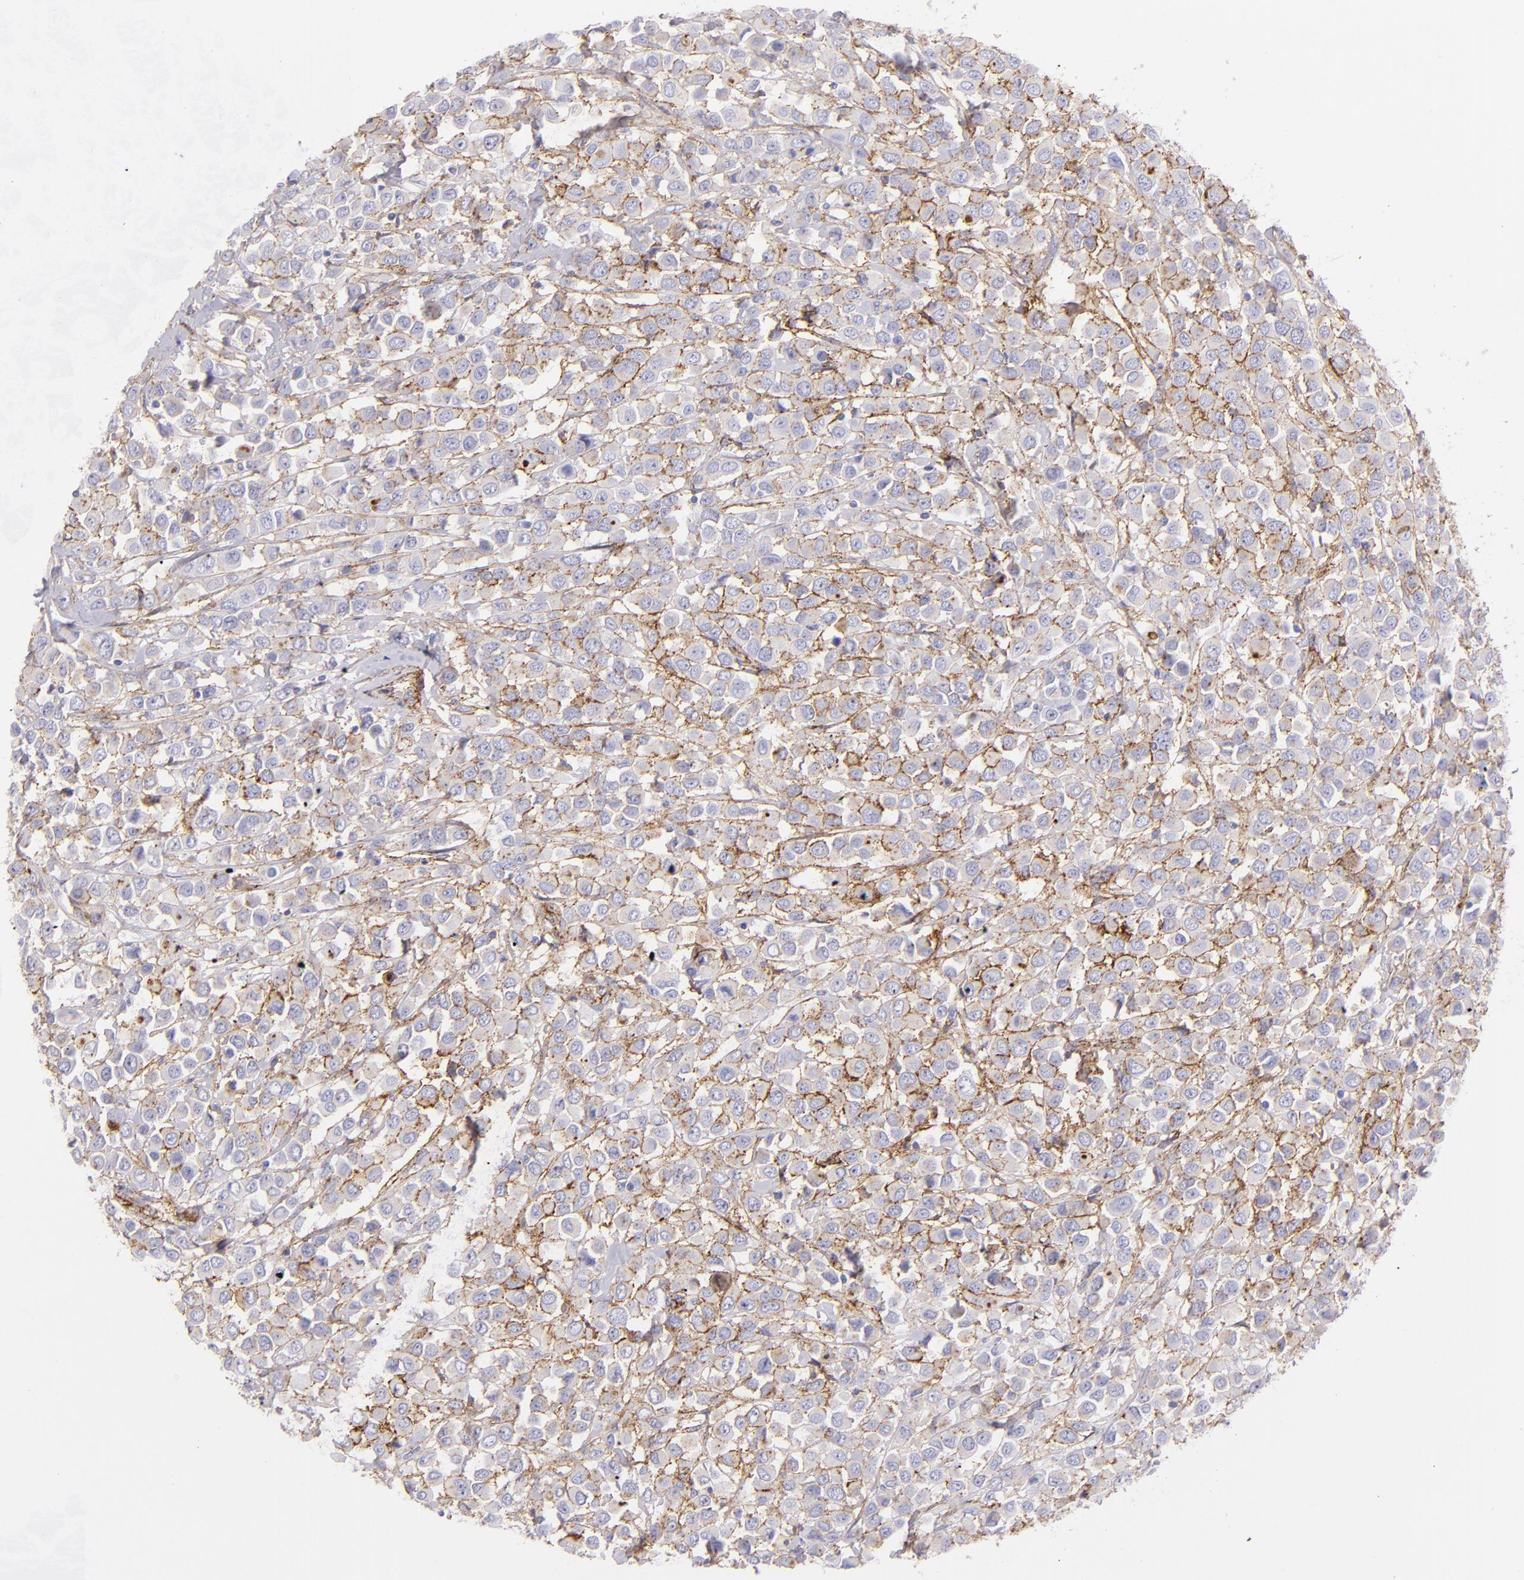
{"staining": {"intensity": "moderate", "quantity": ">75%", "location": "cytoplasmic/membranous"}, "tissue": "breast cancer", "cell_type": "Tumor cells", "image_type": "cancer", "snomed": [{"axis": "morphology", "description": "Duct carcinoma"}, {"axis": "topography", "description": "Breast"}], "caption": "IHC of human breast cancer (invasive ductal carcinoma) exhibits medium levels of moderate cytoplasmic/membranous positivity in approximately >75% of tumor cells. (Brightfield microscopy of DAB IHC at high magnification).", "gene": "CD81", "patient": {"sex": "female", "age": 61}}